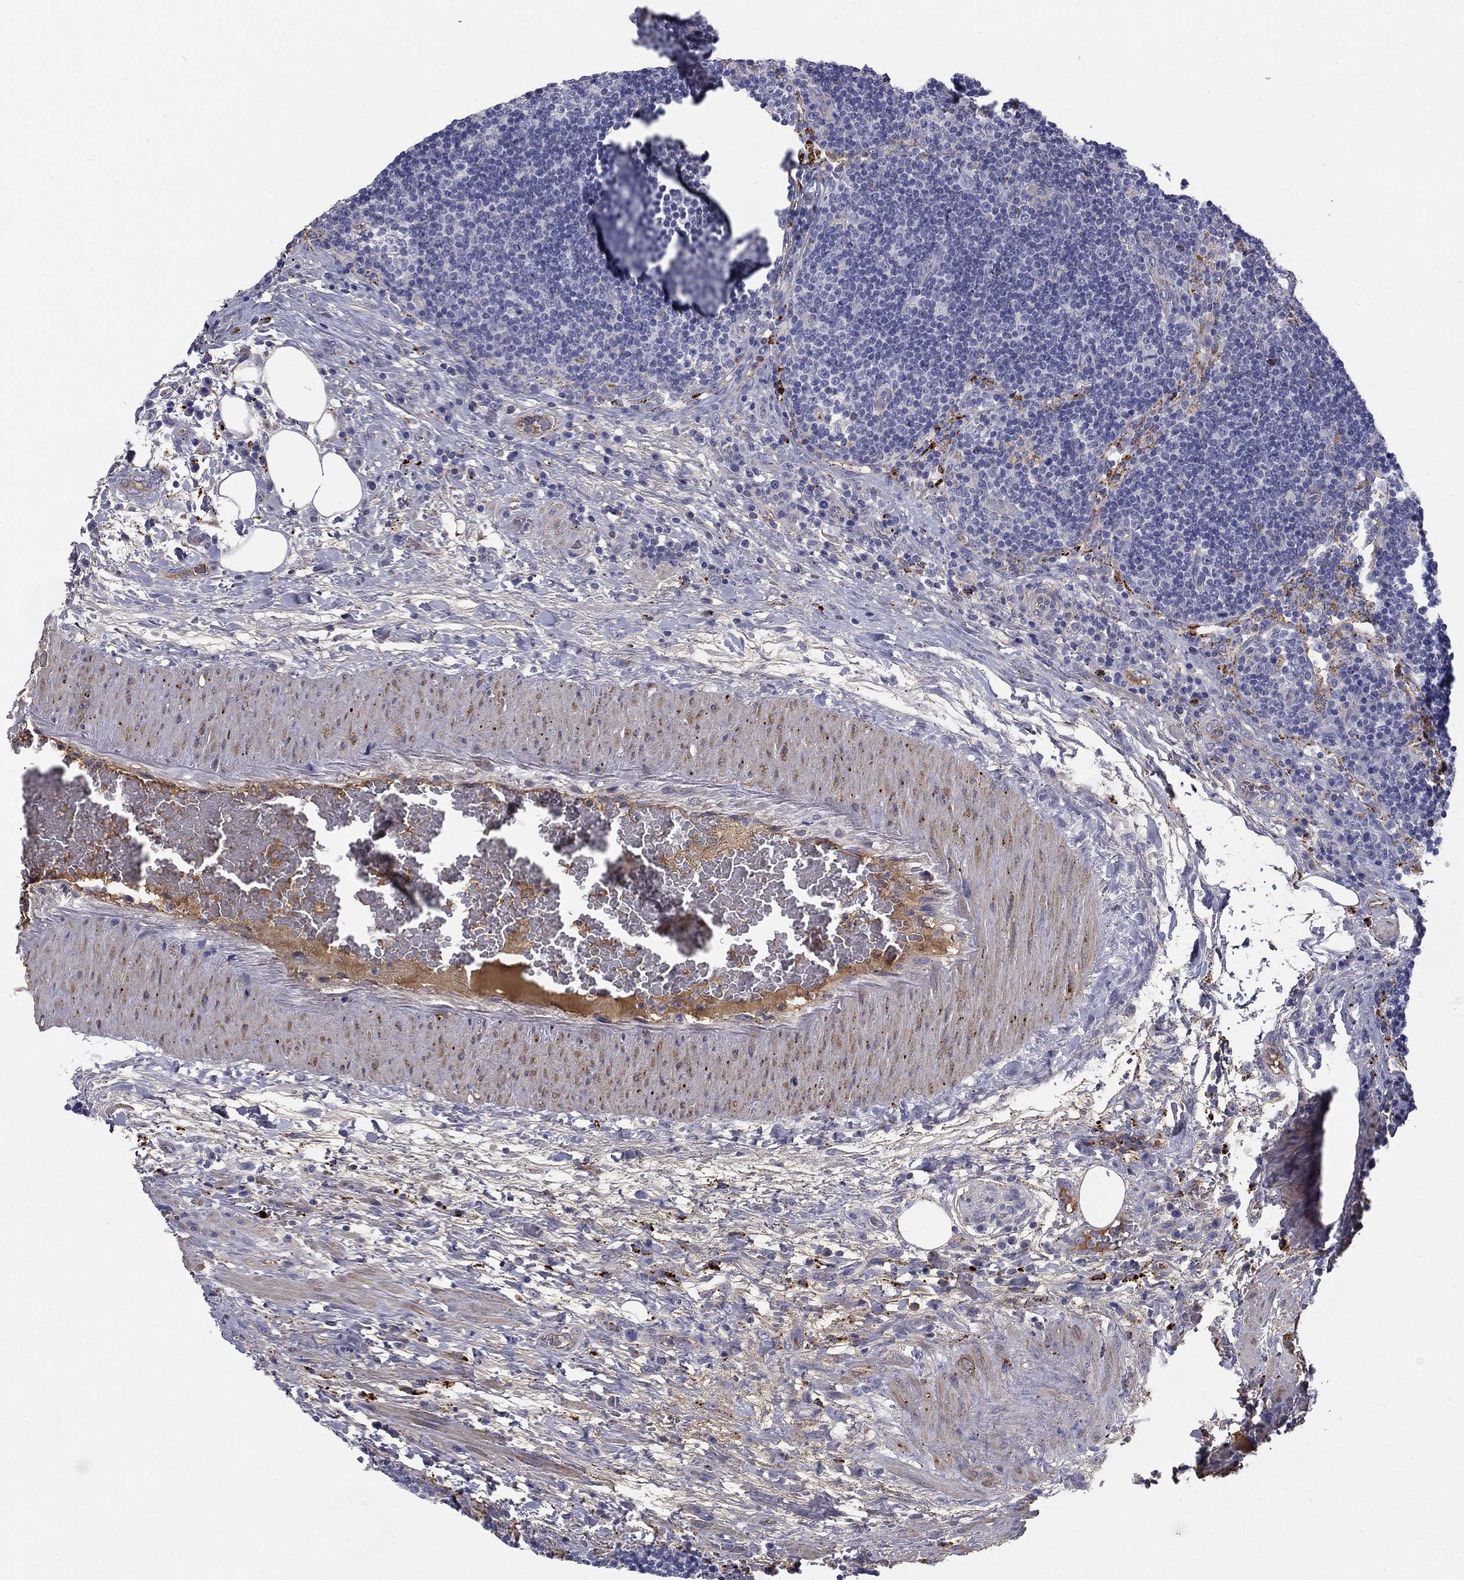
{"staining": {"intensity": "negative", "quantity": "none", "location": "none"}, "tissue": "lymph node", "cell_type": "Germinal center cells", "image_type": "normal", "snomed": [{"axis": "morphology", "description": "Normal tissue, NOS"}, {"axis": "topography", "description": "Lymph node"}], "caption": "This is an immunohistochemistry image of unremarkable human lymph node. There is no positivity in germinal center cells.", "gene": "EPDR1", "patient": {"sex": "male", "age": 63}}